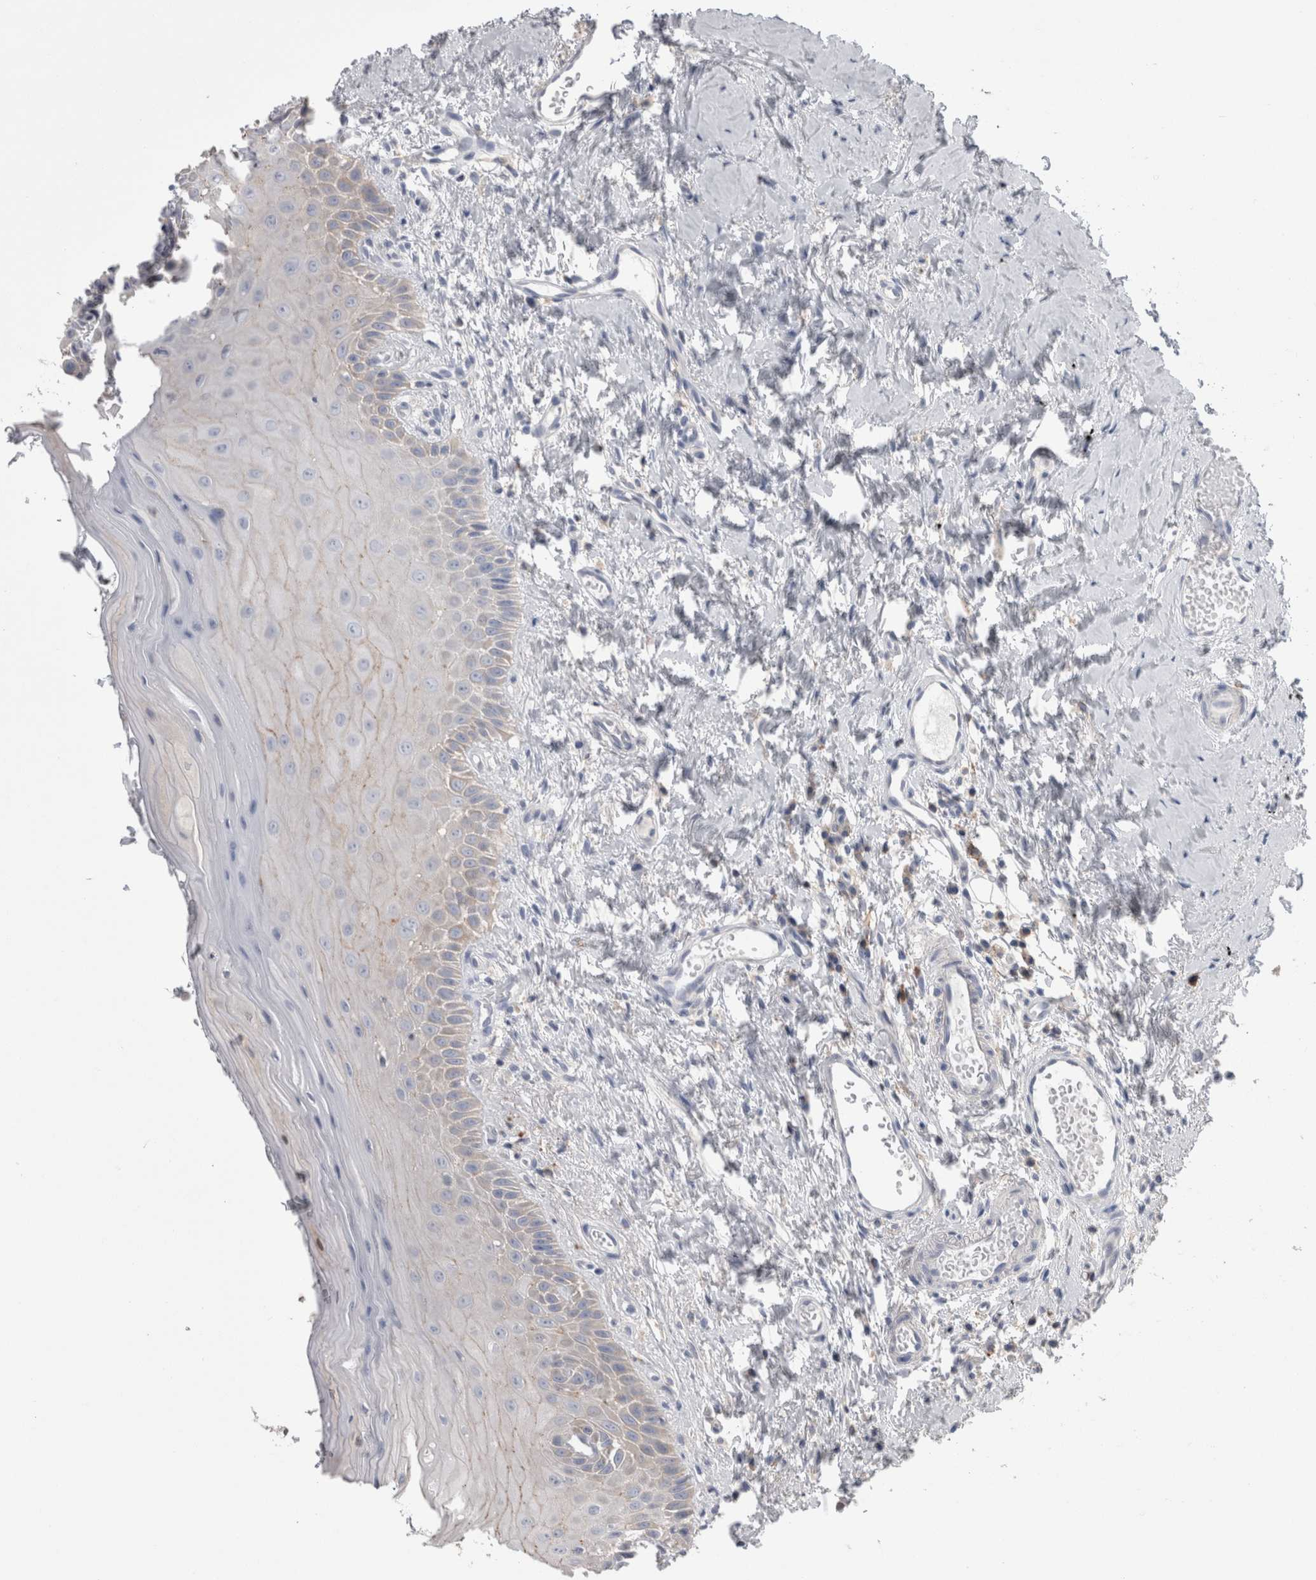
{"staining": {"intensity": "weak", "quantity": "25%-75%", "location": "cytoplasmic/membranous"}, "tissue": "oral mucosa", "cell_type": "Squamous epithelial cells", "image_type": "normal", "snomed": [{"axis": "morphology", "description": "Normal tissue, NOS"}, {"axis": "topography", "description": "Oral tissue"}], "caption": "Squamous epithelial cells reveal low levels of weak cytoplasmic/membranous staining in approximately 25%-75% of cells in unremarkable human oral mucosa. Using DAB (brown) and hematoxylin (blue) stains, captured at high magnification using brightfield microscopy.", "gene": "DCTN6", "patient": {"sex": "male", "age": 66}}